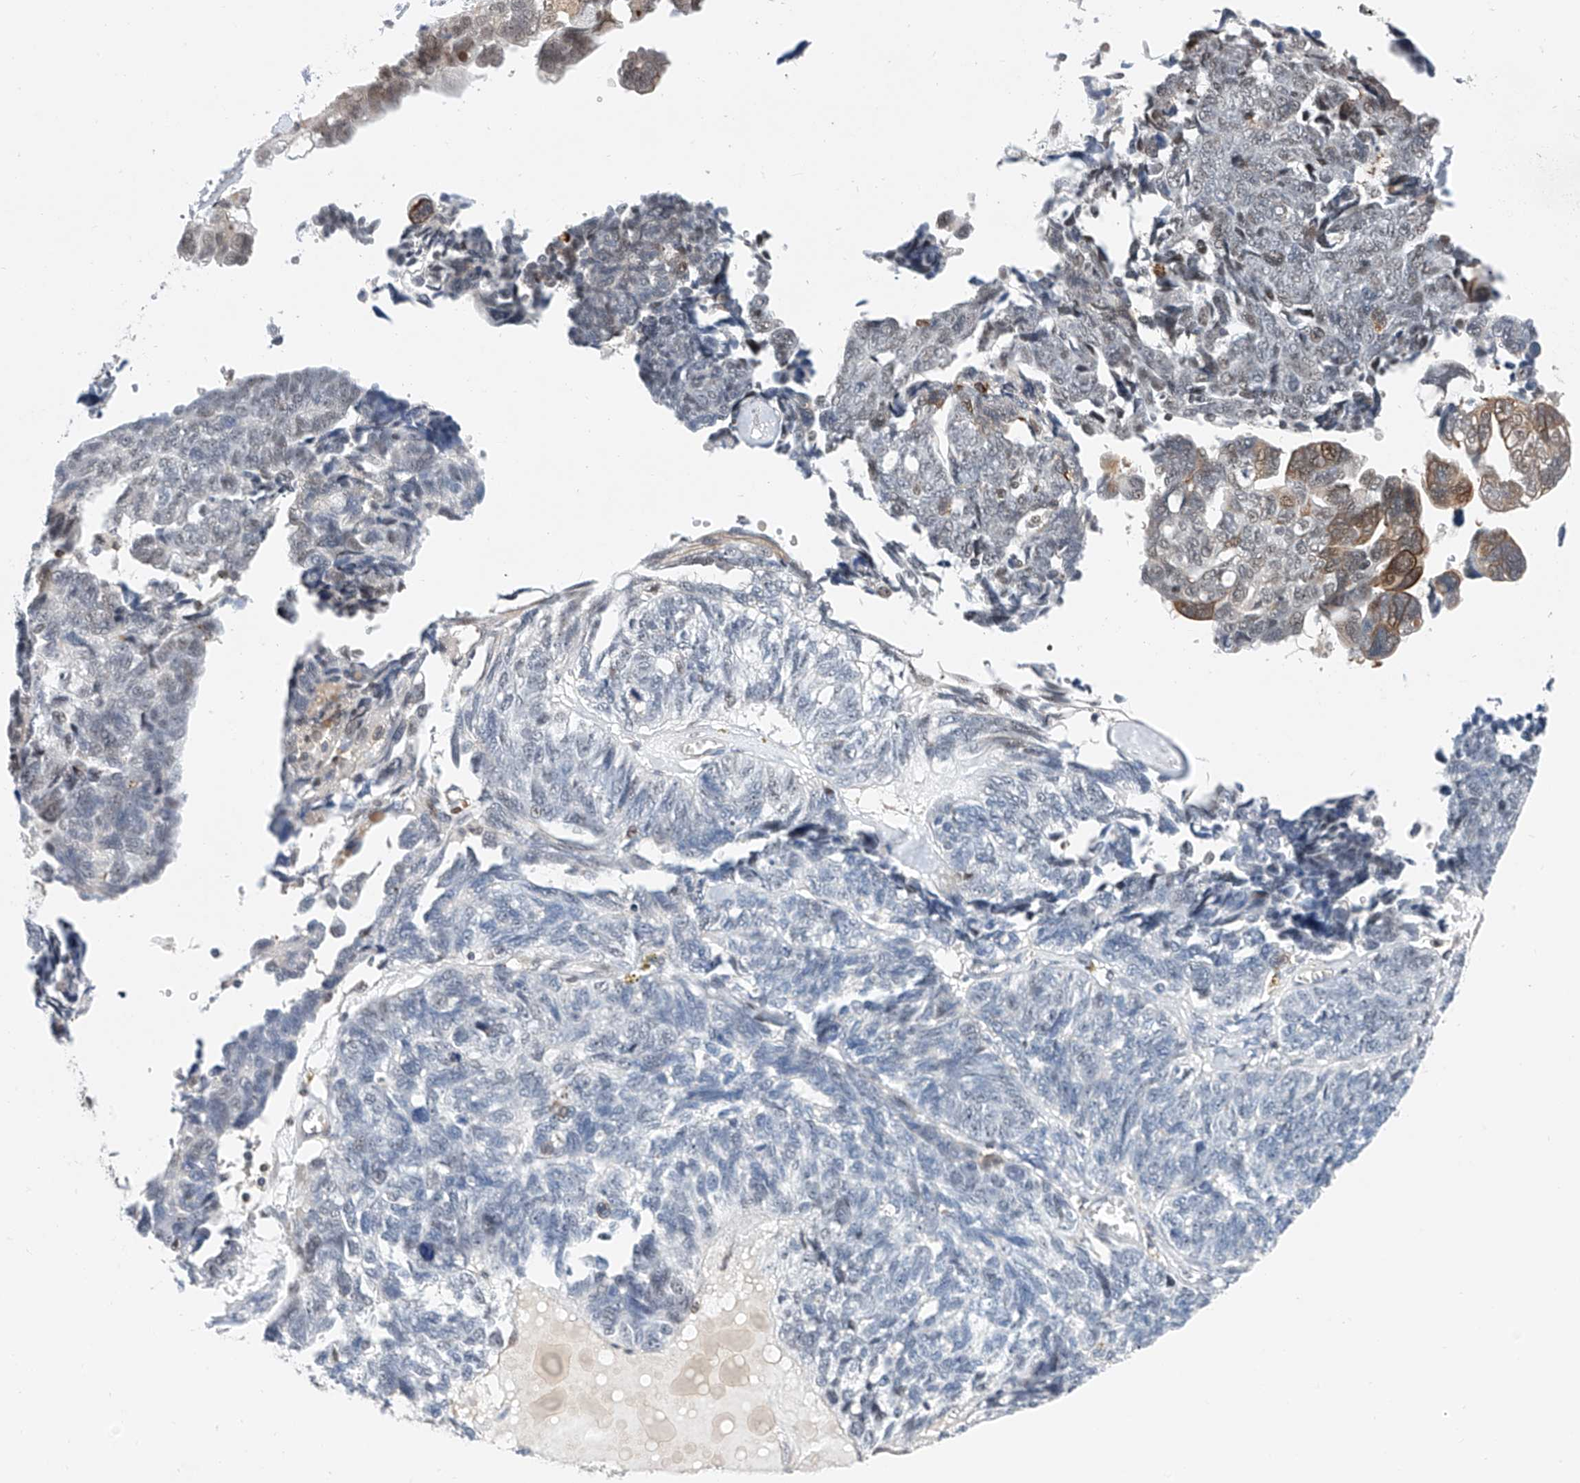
{"staining": {"intensity": "moderate", "quantity": "<25%", "location": "cytoplasmic/membranous"}, "tissue": "ovarian cancer", "cell_type": "Tumor cells", "image_type": "cancer", "snomed": [{"axis": "morphology", "description": "Cystadenocarcinoma, serous, NOS"}, {"axis": "topography", "description": "Ovary"}], "caption": "Approximately <25% of tumor cells in human ovarian cancer demonstrate moderate cytoplasmic/membranous protein expression as visualized by brown immunohistochemical staining.", "gene": "SNRNP200", "patient": {"sex": "female", "age": 79}}